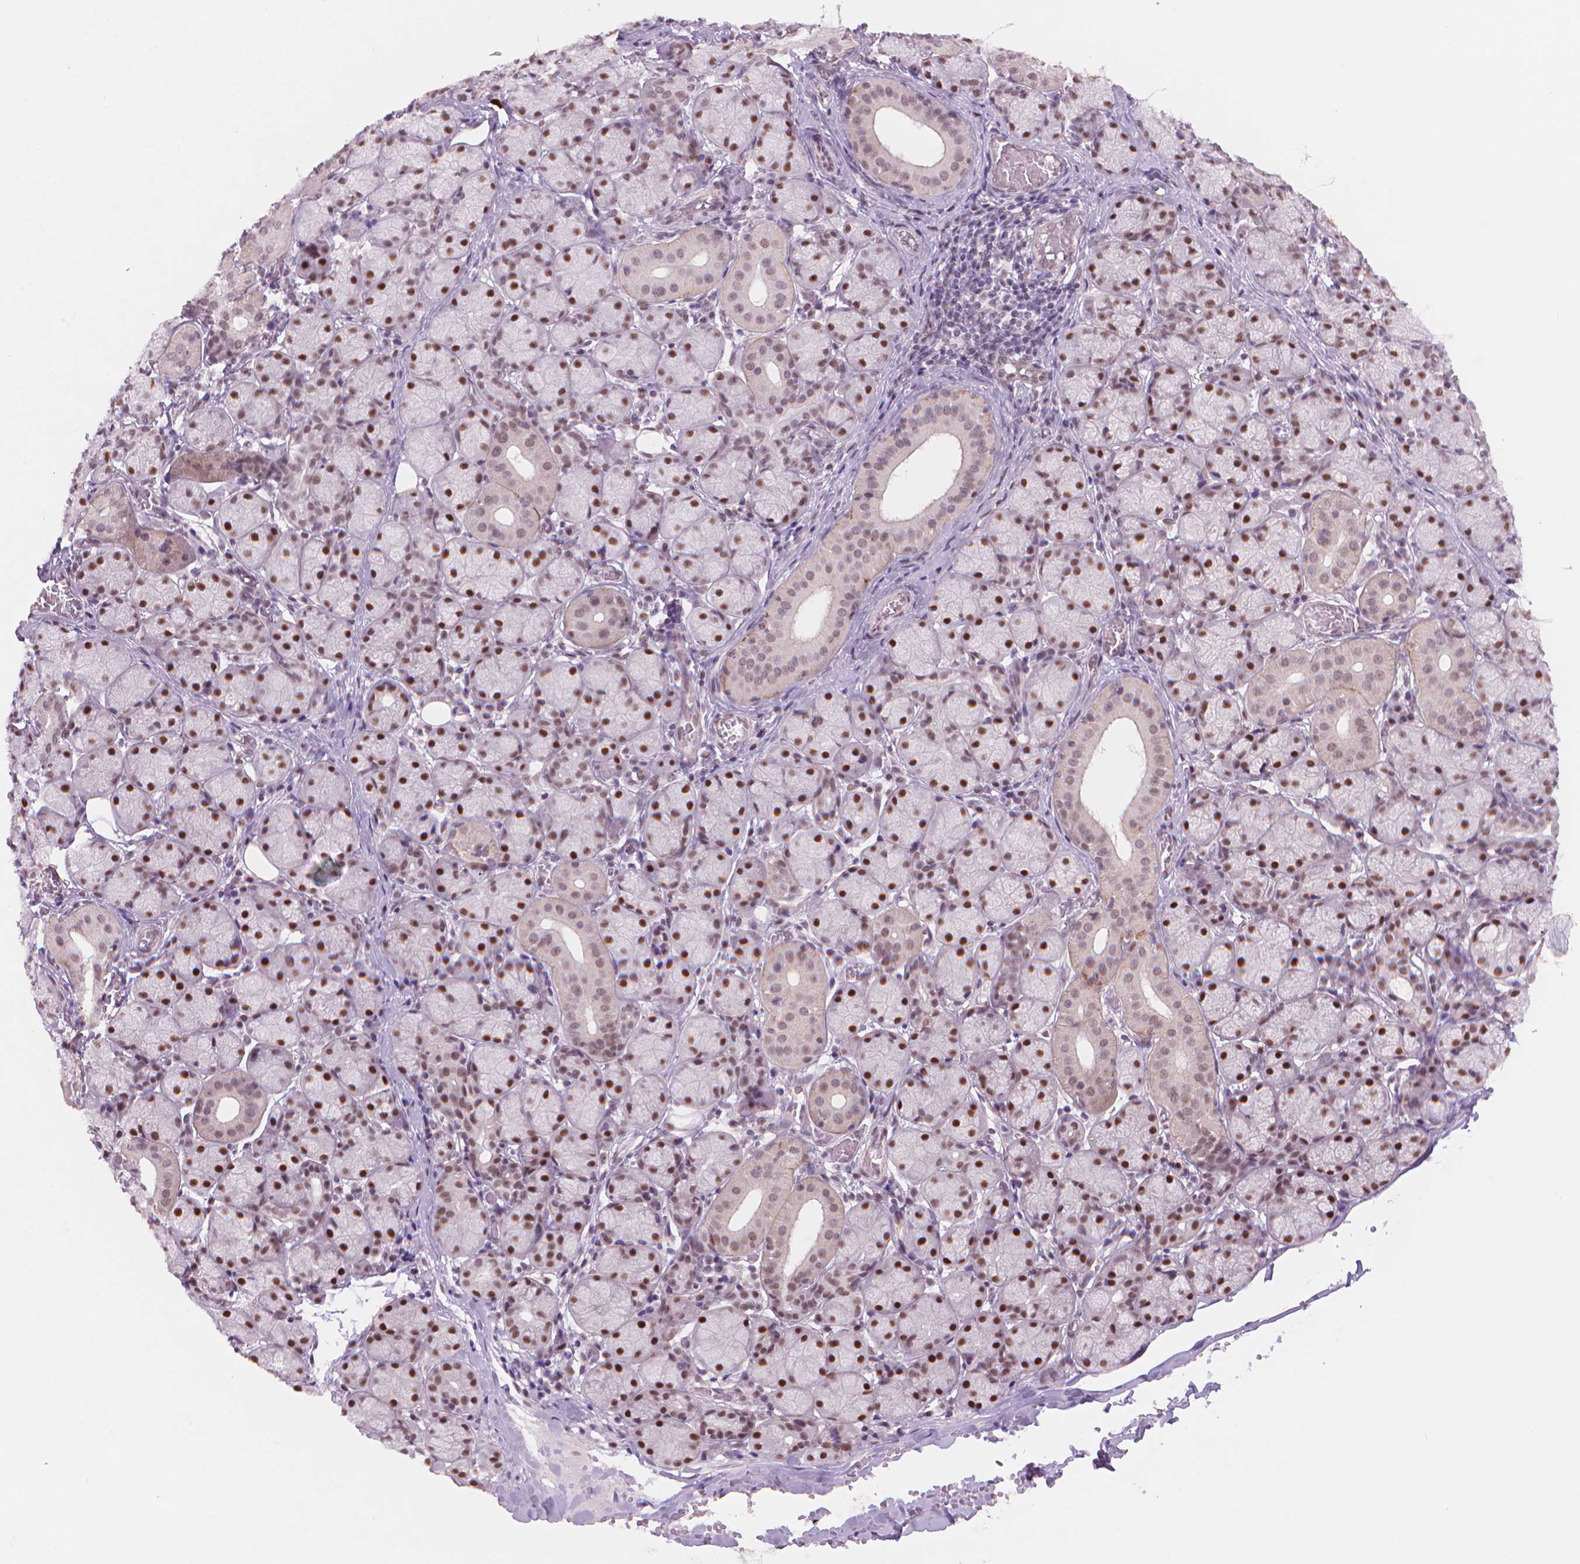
{"staining": {"intensity": "strong", "quantity": "25%-75%", "location": "nuclear"}, "tissue": "salivary gland", "cell_type": "Glandular cells", "image_type": "normal", "snomed": [{"axis": "morphology", "description": "Normal tissue, NOS"}, {"axis": "topography", "description": "Salivary gland"}, {"axis": "topography", "description": "Peripheral nerve tissue"}], "caption": "Glandular cells exhibit high levels of strong nuclear expression in about 25%-75% of cells in benign human salivary gland. The protein is shown in brown color, while the nuclei are stained blue.", "gene": "POLR3D", "patient": {"sex": "female", "age": 24}}